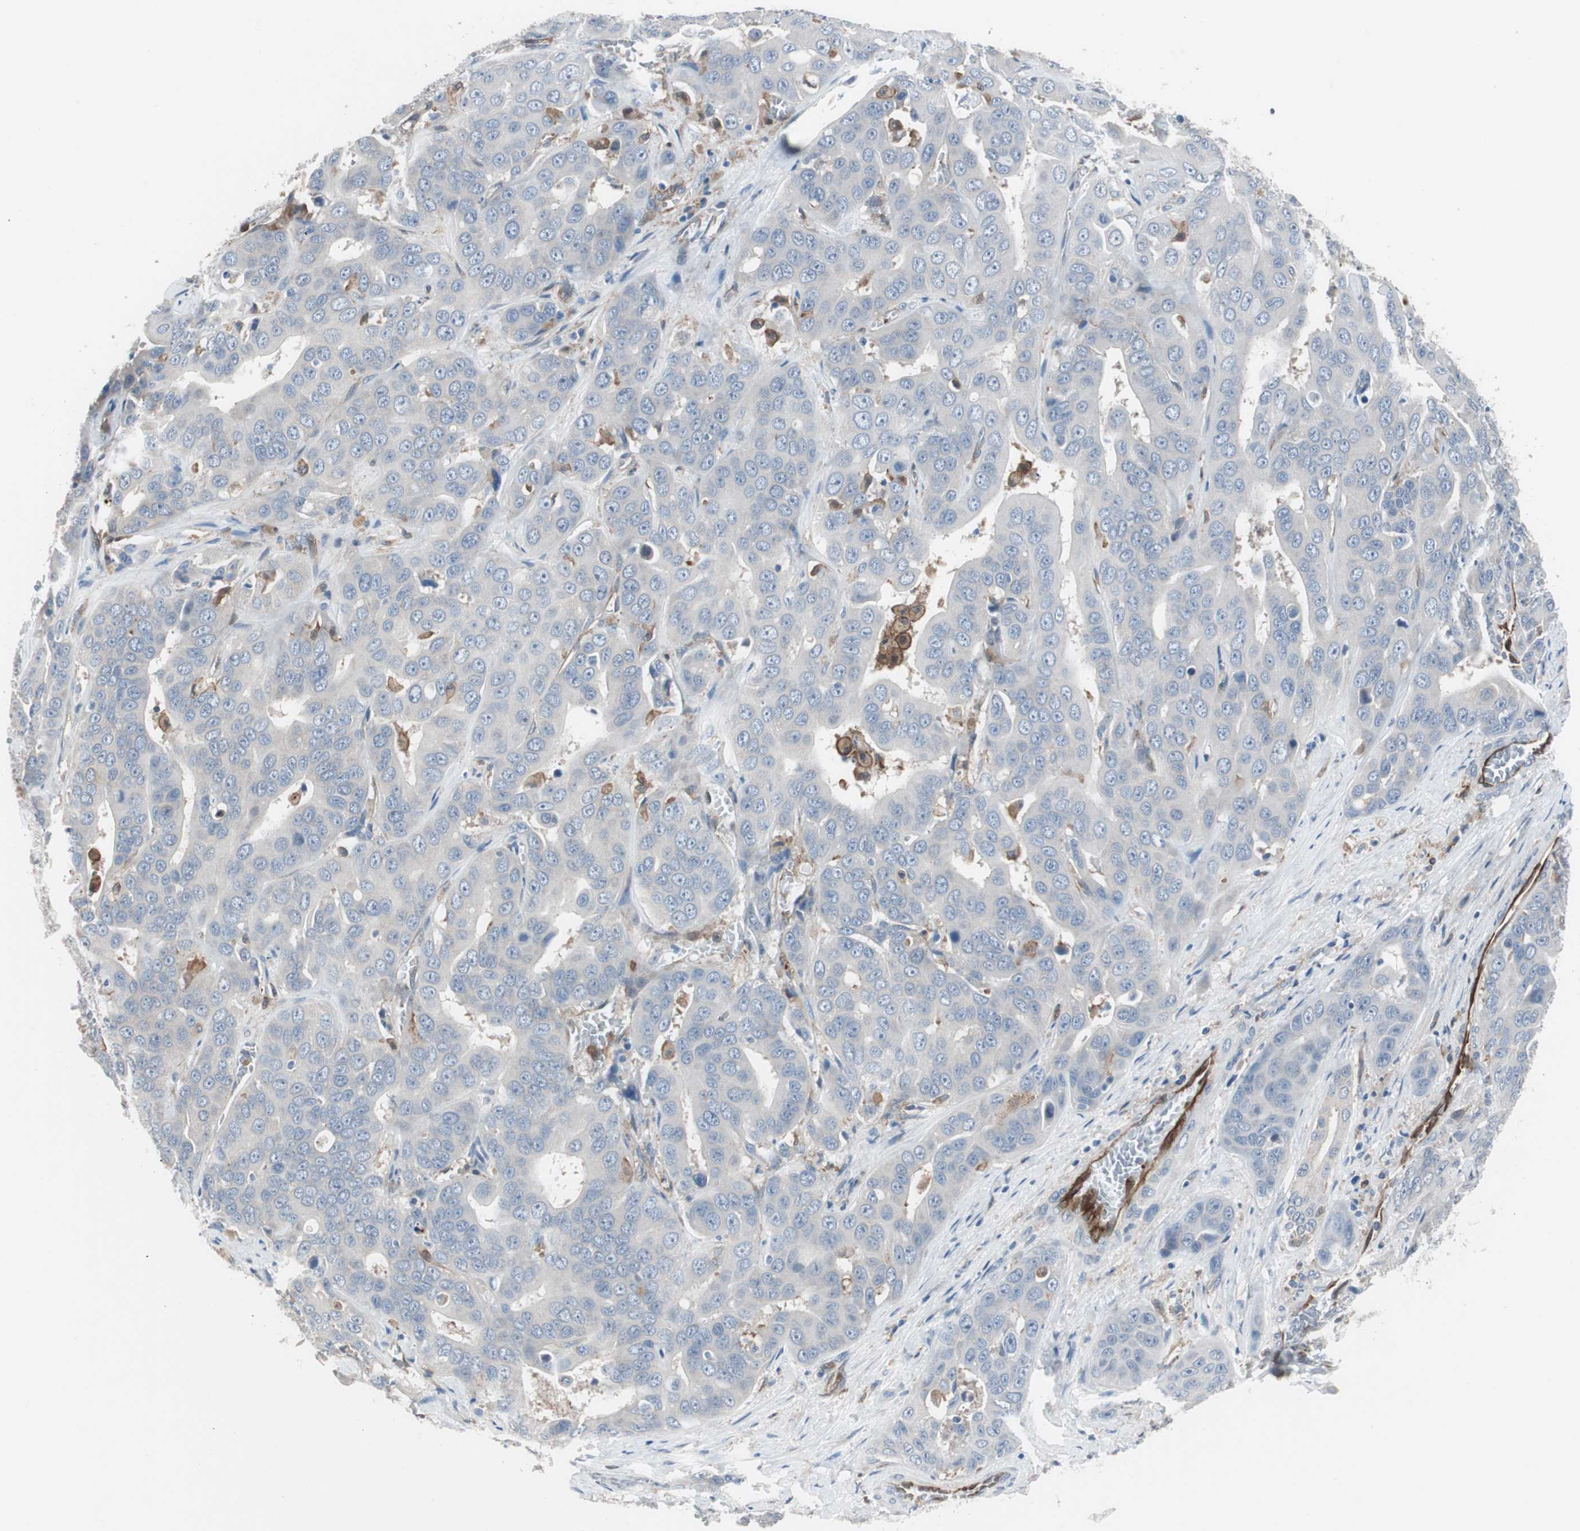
{"staining": {"intensity": "negative", "quantity": "none", "location": "none"}, "tissue": "liver cancer", "cell_type": "Tumor cells", "image_type": "cancer", "snomed": [{"axis": "morphology", "description": "Cholangiocarcinoma"}, {"axis": "topography", "description": "Liver"}], "caption": "Liver cancer was stained to show a protein in brown. There is no significant positivity in tumor cells.", "gene": "SWAP70", "patient": {"sex": "female", "age": 52}}